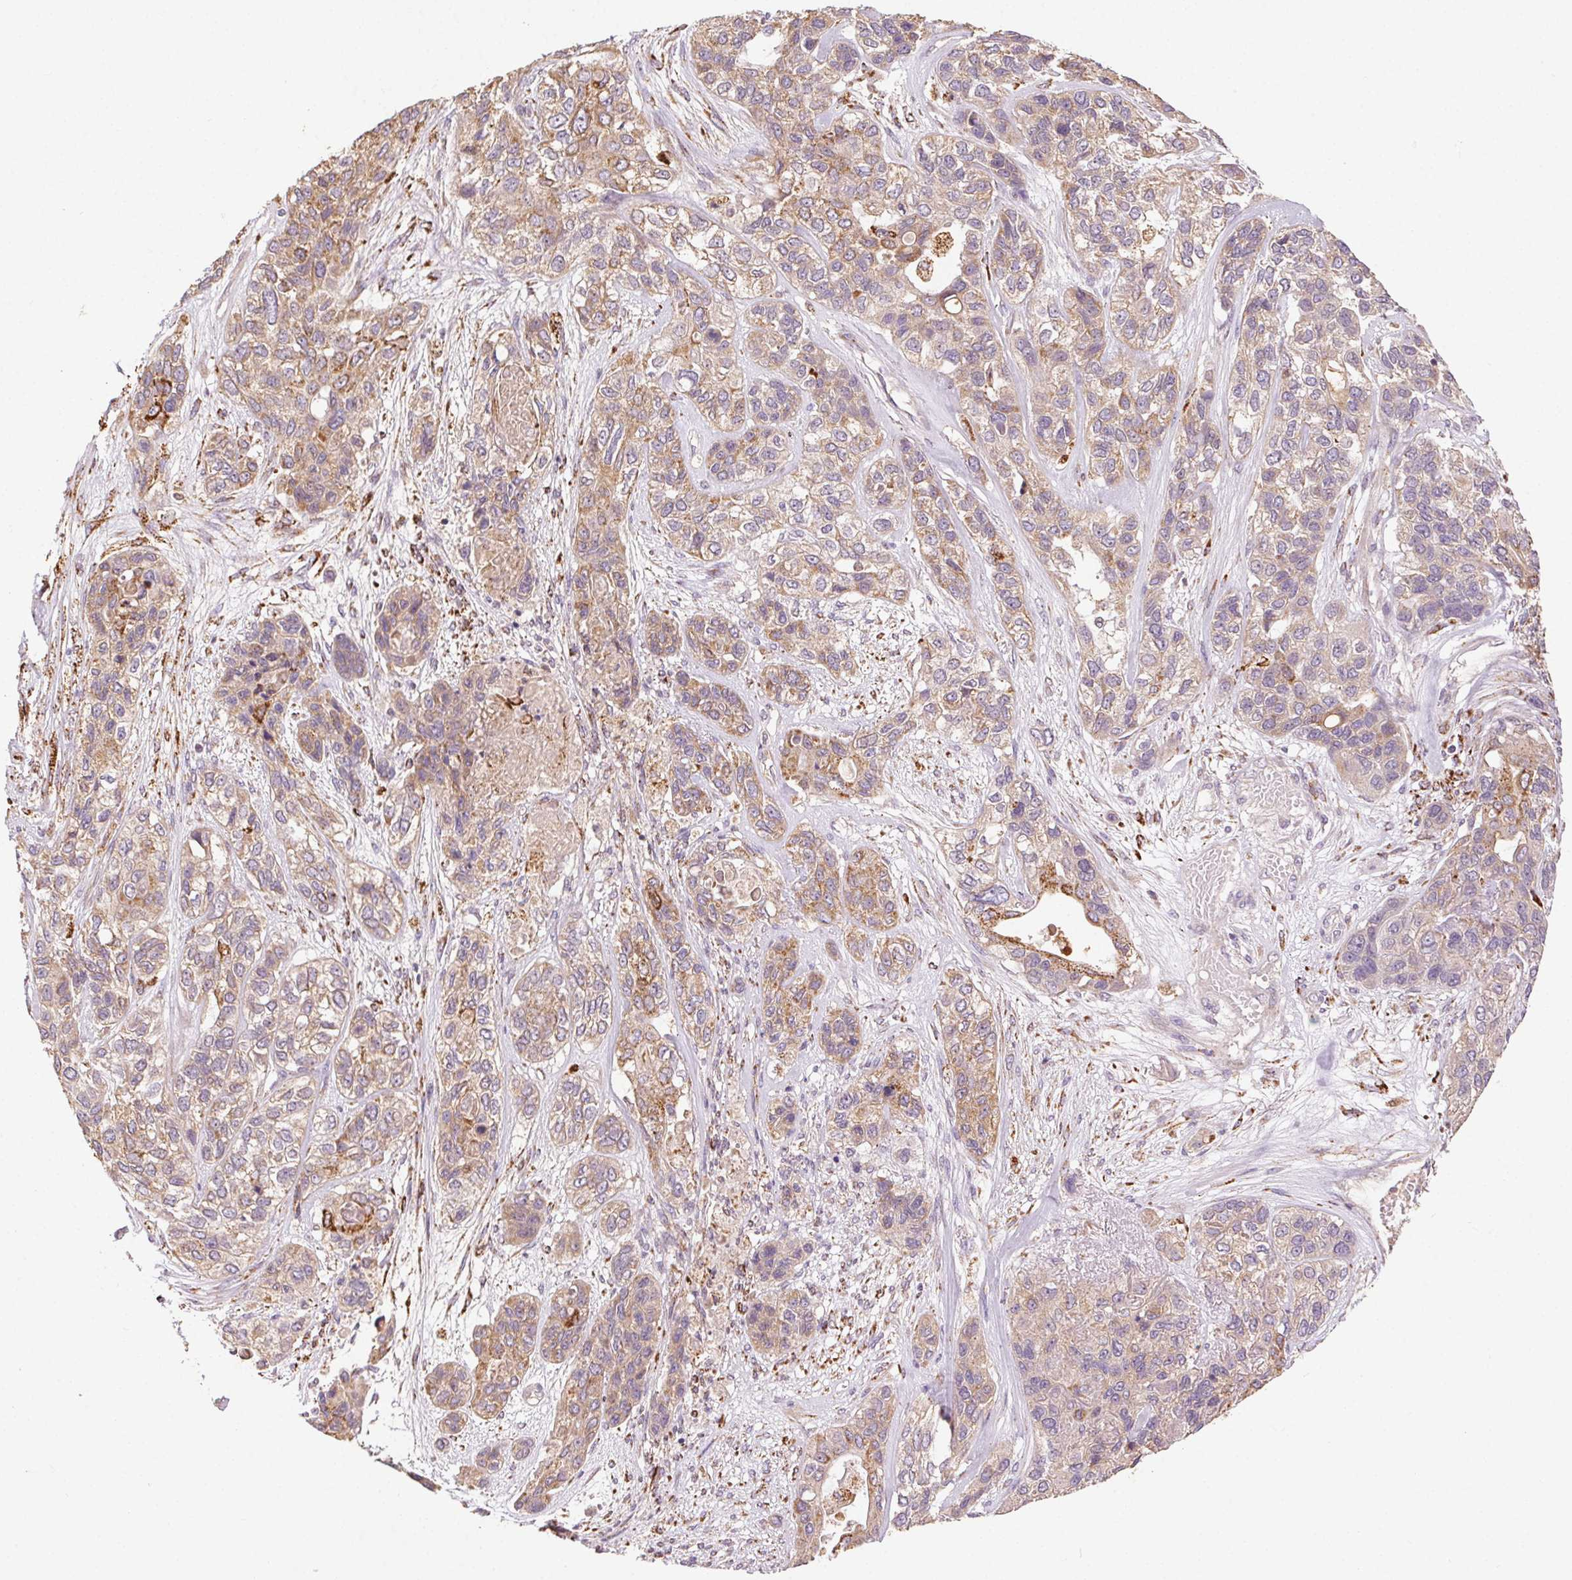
{"staining": {"intensity": "weak", "quantity": ">75%", "location": "cytoplasmic/membranous"}, "tissue": "lung cancer", "cell_type": "Tumor cells", "image_type": "cancer", "snomed": [{"axis": "morphology", "description": "Squamous cell carcinoma, NOS"}, {"axis": "topography", "description": "Lung"}], "caption": "A histopathology image of squamous cell carcinoma (lung) stained for a protein reveals weak cytoplasmic/membranous brown staining in tumor cells.", "gene": "FNBP1L", "patient": {"sex": "female", "age": 70}}